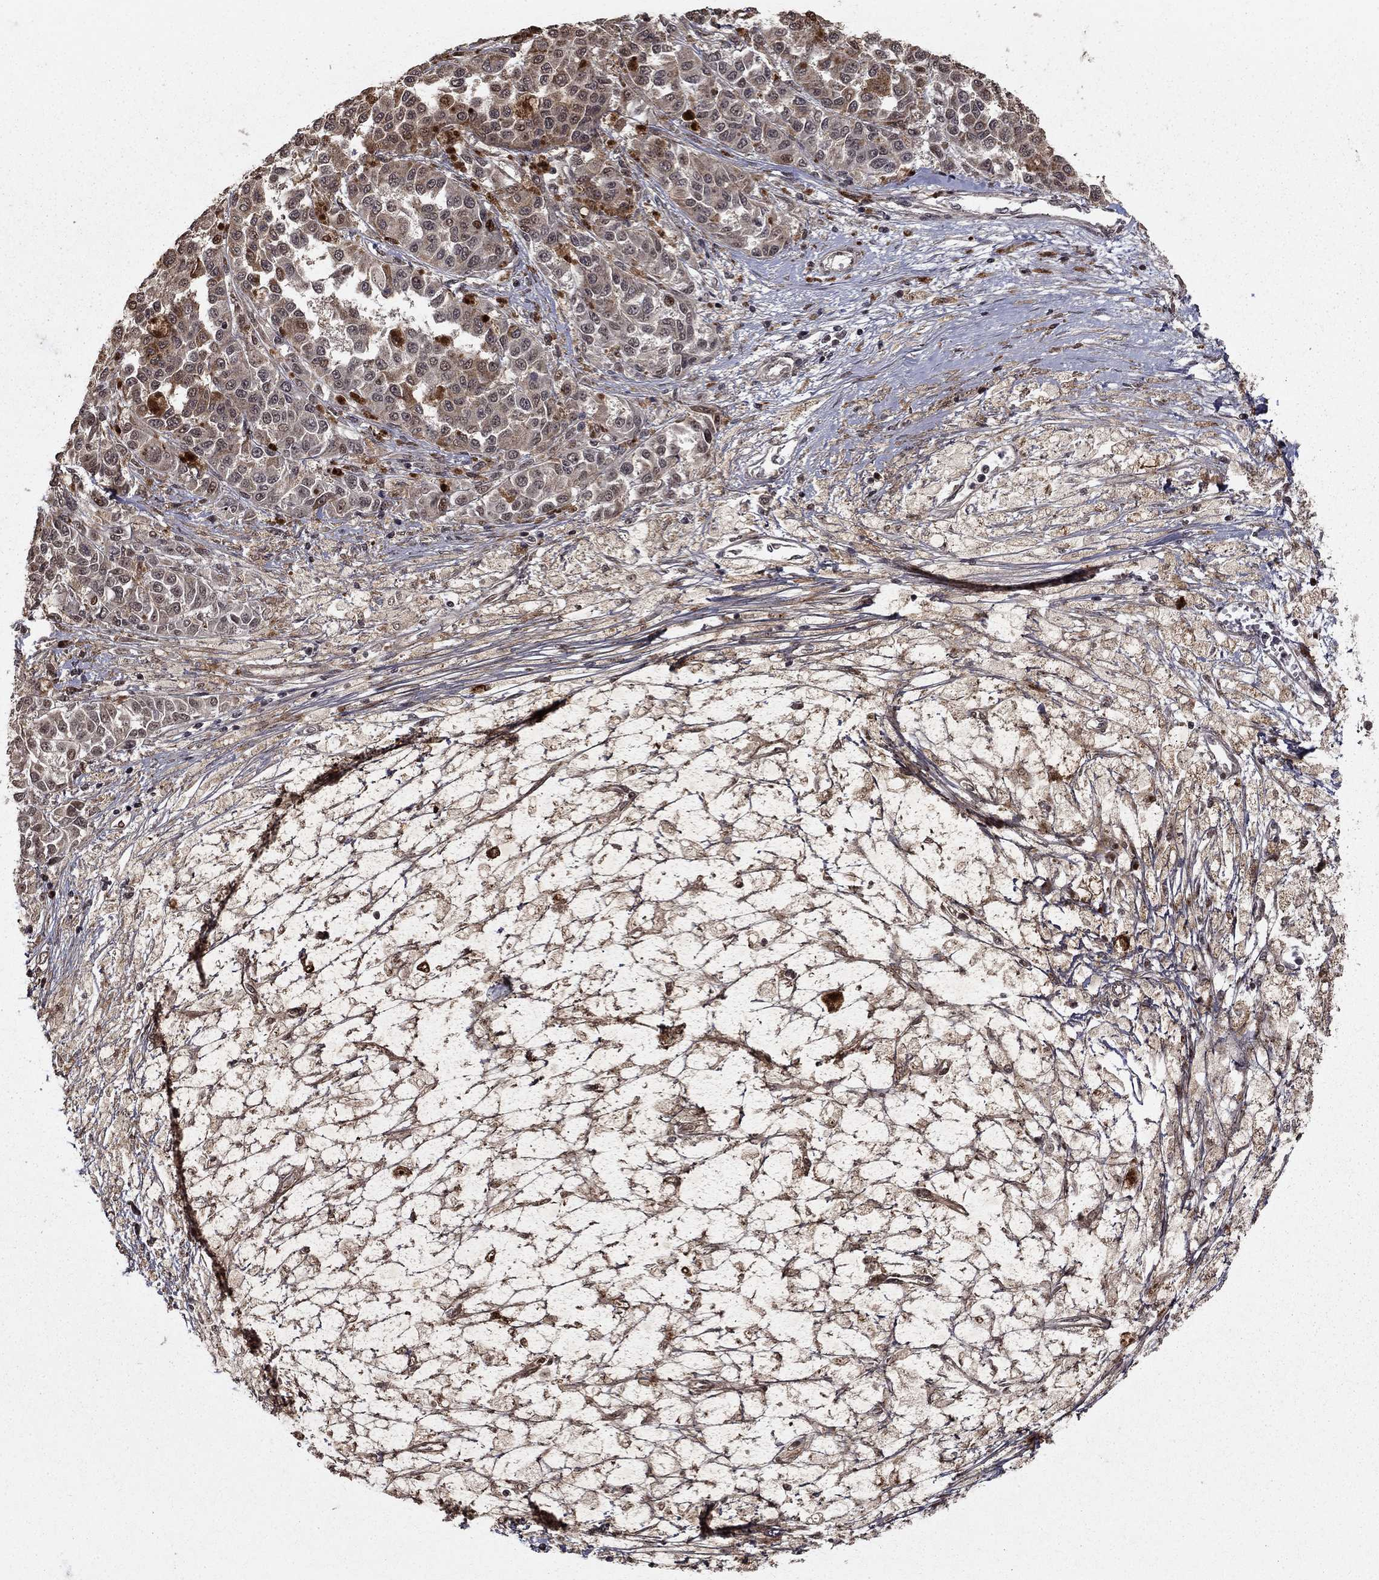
{"staining": {"intensity": "moderate", "quantity": ">75%", "location": "cytoplasmic/membranous"}, "tissue": "melanoma", "cell_type": "Tumor cells", "image_type": "cancer", "snomed": [{"axis": "morphology", "description": "Malignant melanoma, NOS"}, {"axis": "topography", "description": "Skin"}], "caption": "Protein expression analysis of human melanoma reveals moderate cytoplasmic/membranous expression in approximately >75% of tumor cells.", "gene": "ACOT13", "patient": {"sex": "female", "age": 58}}